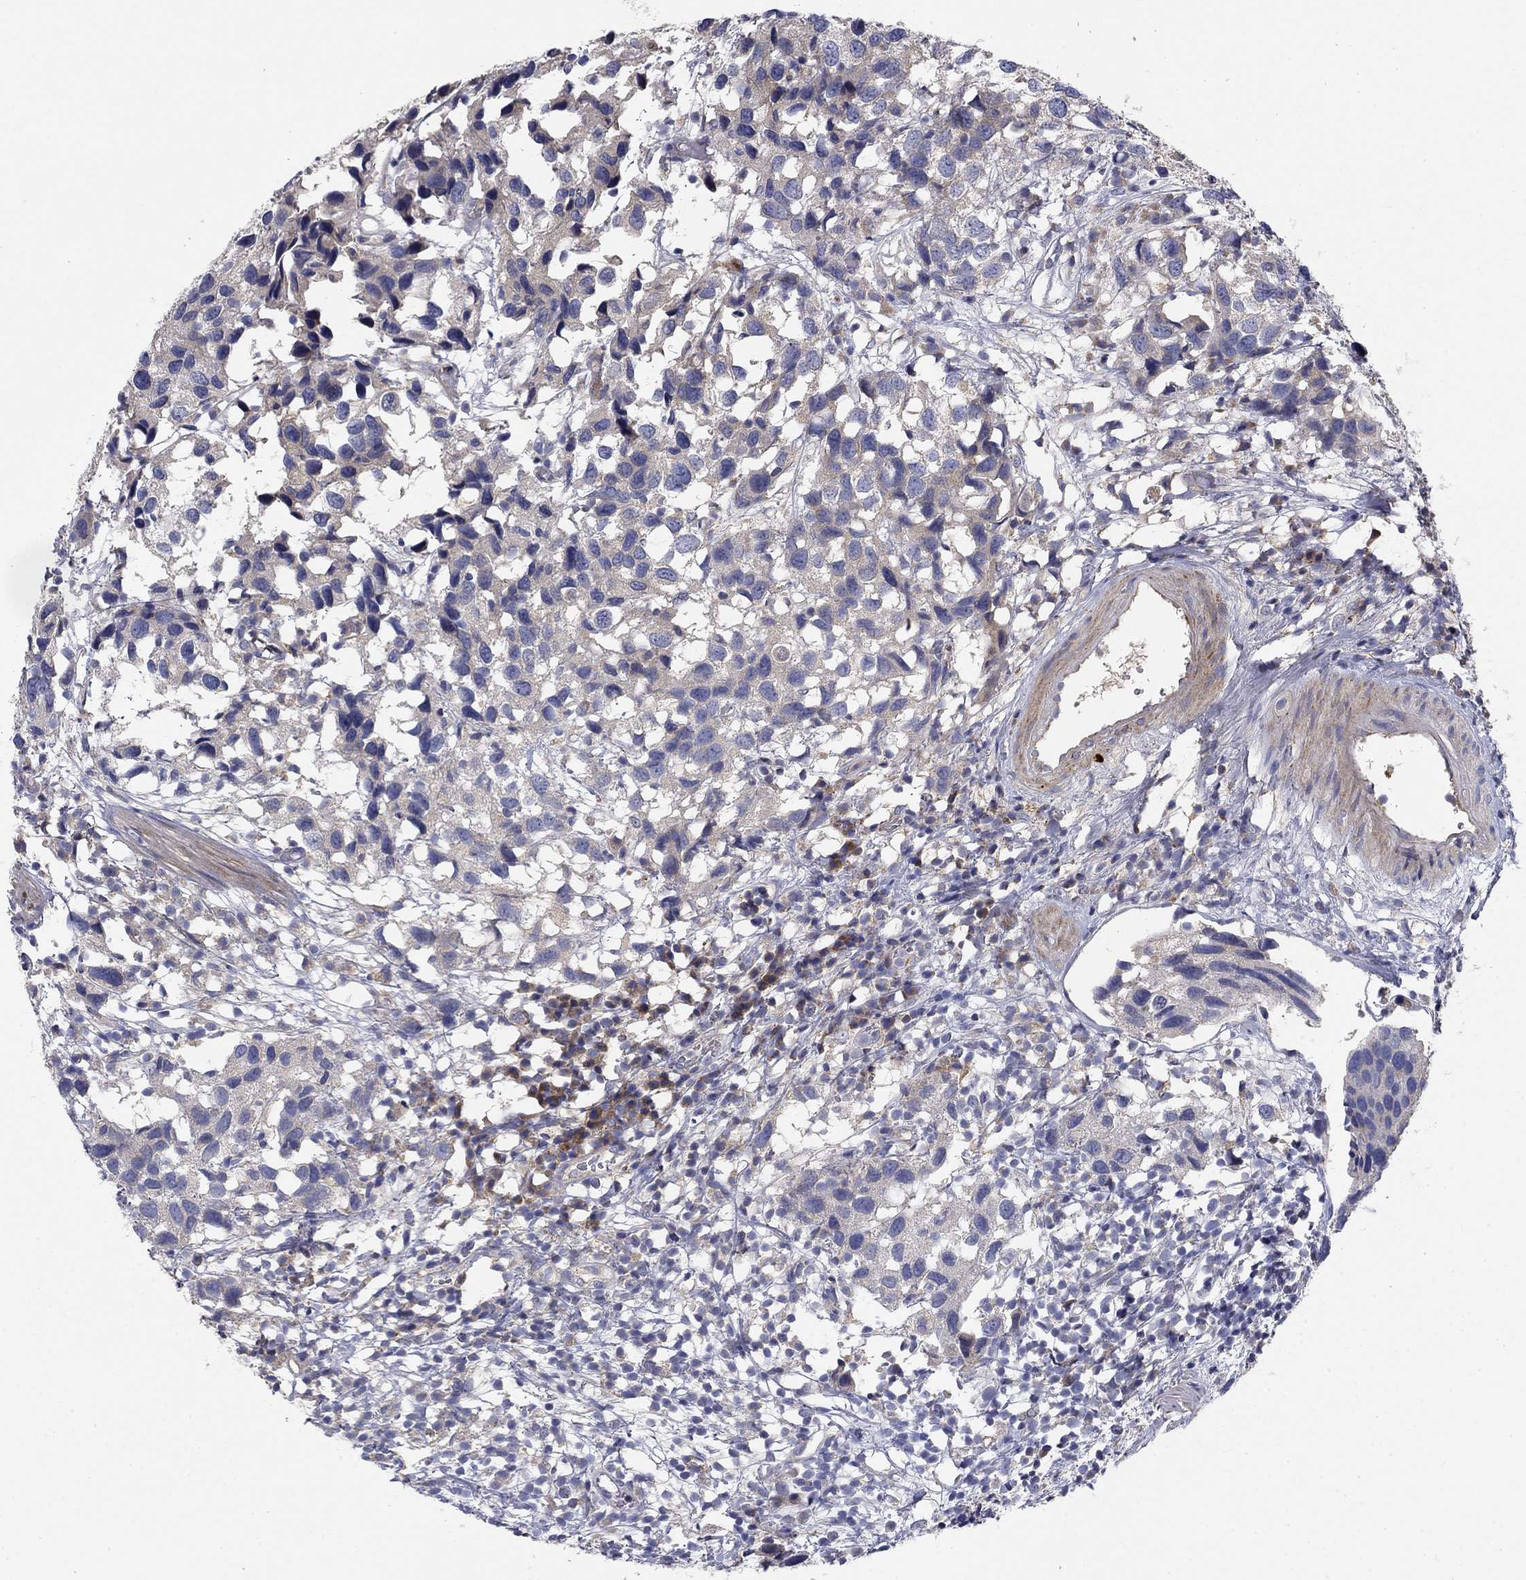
{"staining": {"intensity": "negative", "quantity": "none", "location": "none"}, "tissue": "urothelial cancer", "cell_type": "Tumor cells", "image_type": "cancer", "snomed": [{"axis": "morphology", "description": "Urothelial carcinoma, High grade"}, {"axis": "topography", "description": "Urinary bladder"}], "caption": "This is an immunohistochemistry (IHC) histopathology image of high-grade urothelial carcinoma. There is no positivity in tumor cells.", "gene": "MMAA", "patient": {"sex": "male", "age": 79}}